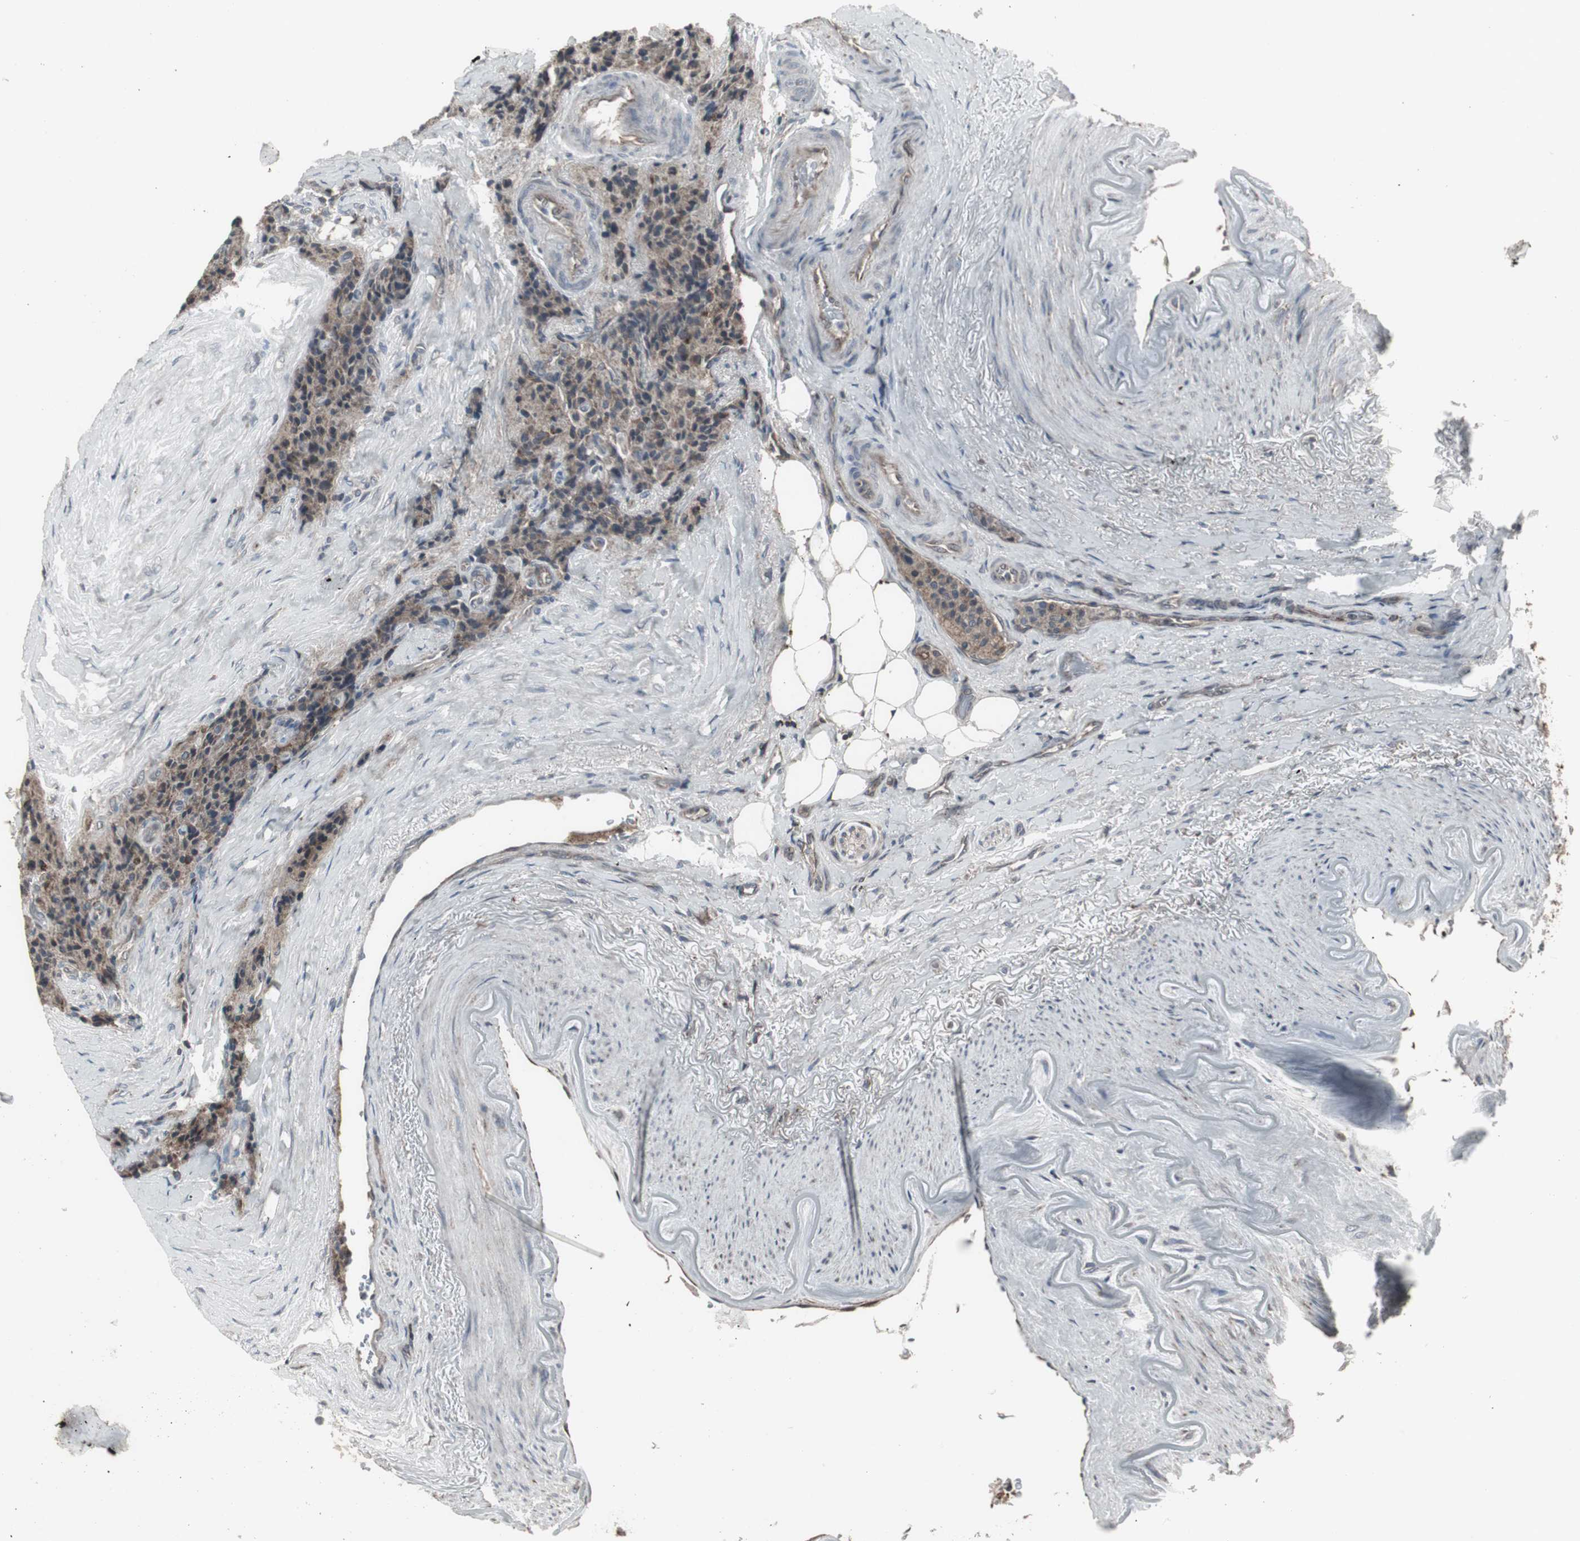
{"staining": {"intensity": "weak", "quantity": ">75%", "location": "cytoplasmic/membranous"}, "tissue": "carcinoid", "cell_type": "Tumor cells", "image_type": "cancer", "snomed": [{"axis": "morphology", "description": "Carcinoid, malignant, NOS"}, {"axis": "topography", "description": "Colon"}], "caption": "Protein expression by IHC reveals weak cytoplasmic/membranous expression in approximately >75% of tumor cells in malignant carcinoid.", "gene": "SSTR2", "patient": {"sex": "female", "age": 61}}